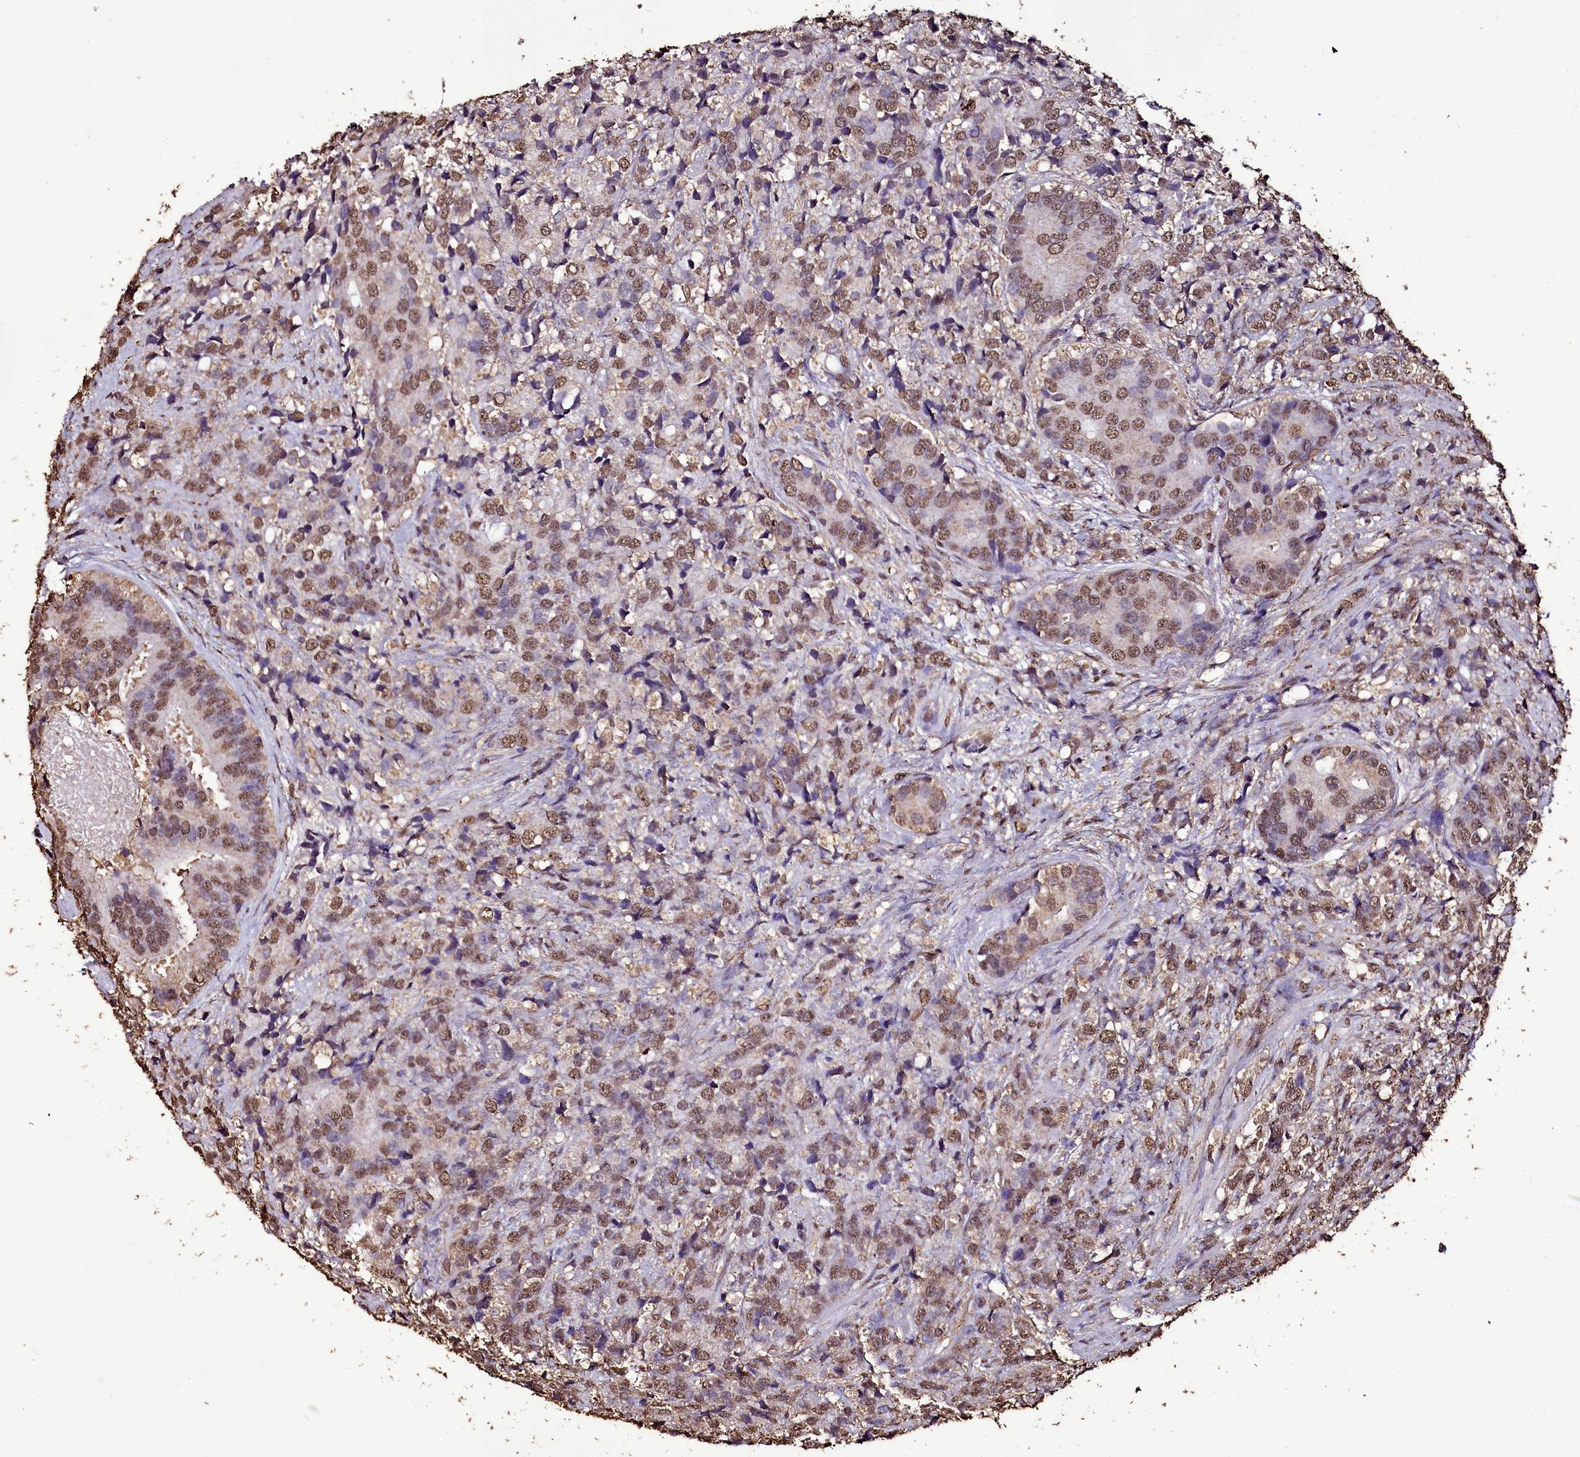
{"staining": {"intensity": "moderate", "quantity": ">75%", "location": "nuclear"}, "tissue": "prostate cancer", "cell_type": "Tumor cells", "image_type": "cancer", "snomed": [{"axis": "morphology", "description": "Adenocarcinoma, High grade"}, {"axis": "topography", "description": "Prostate"}], "caption": "DAB immunohistochemical staining of prostate adenocarcinoma (high-grade) exhibits moderate nuclear protein expression in approximately >75% of tumor cells.", "gene": "TRIP6", "patient": {"sex": "male", "age": 62}}